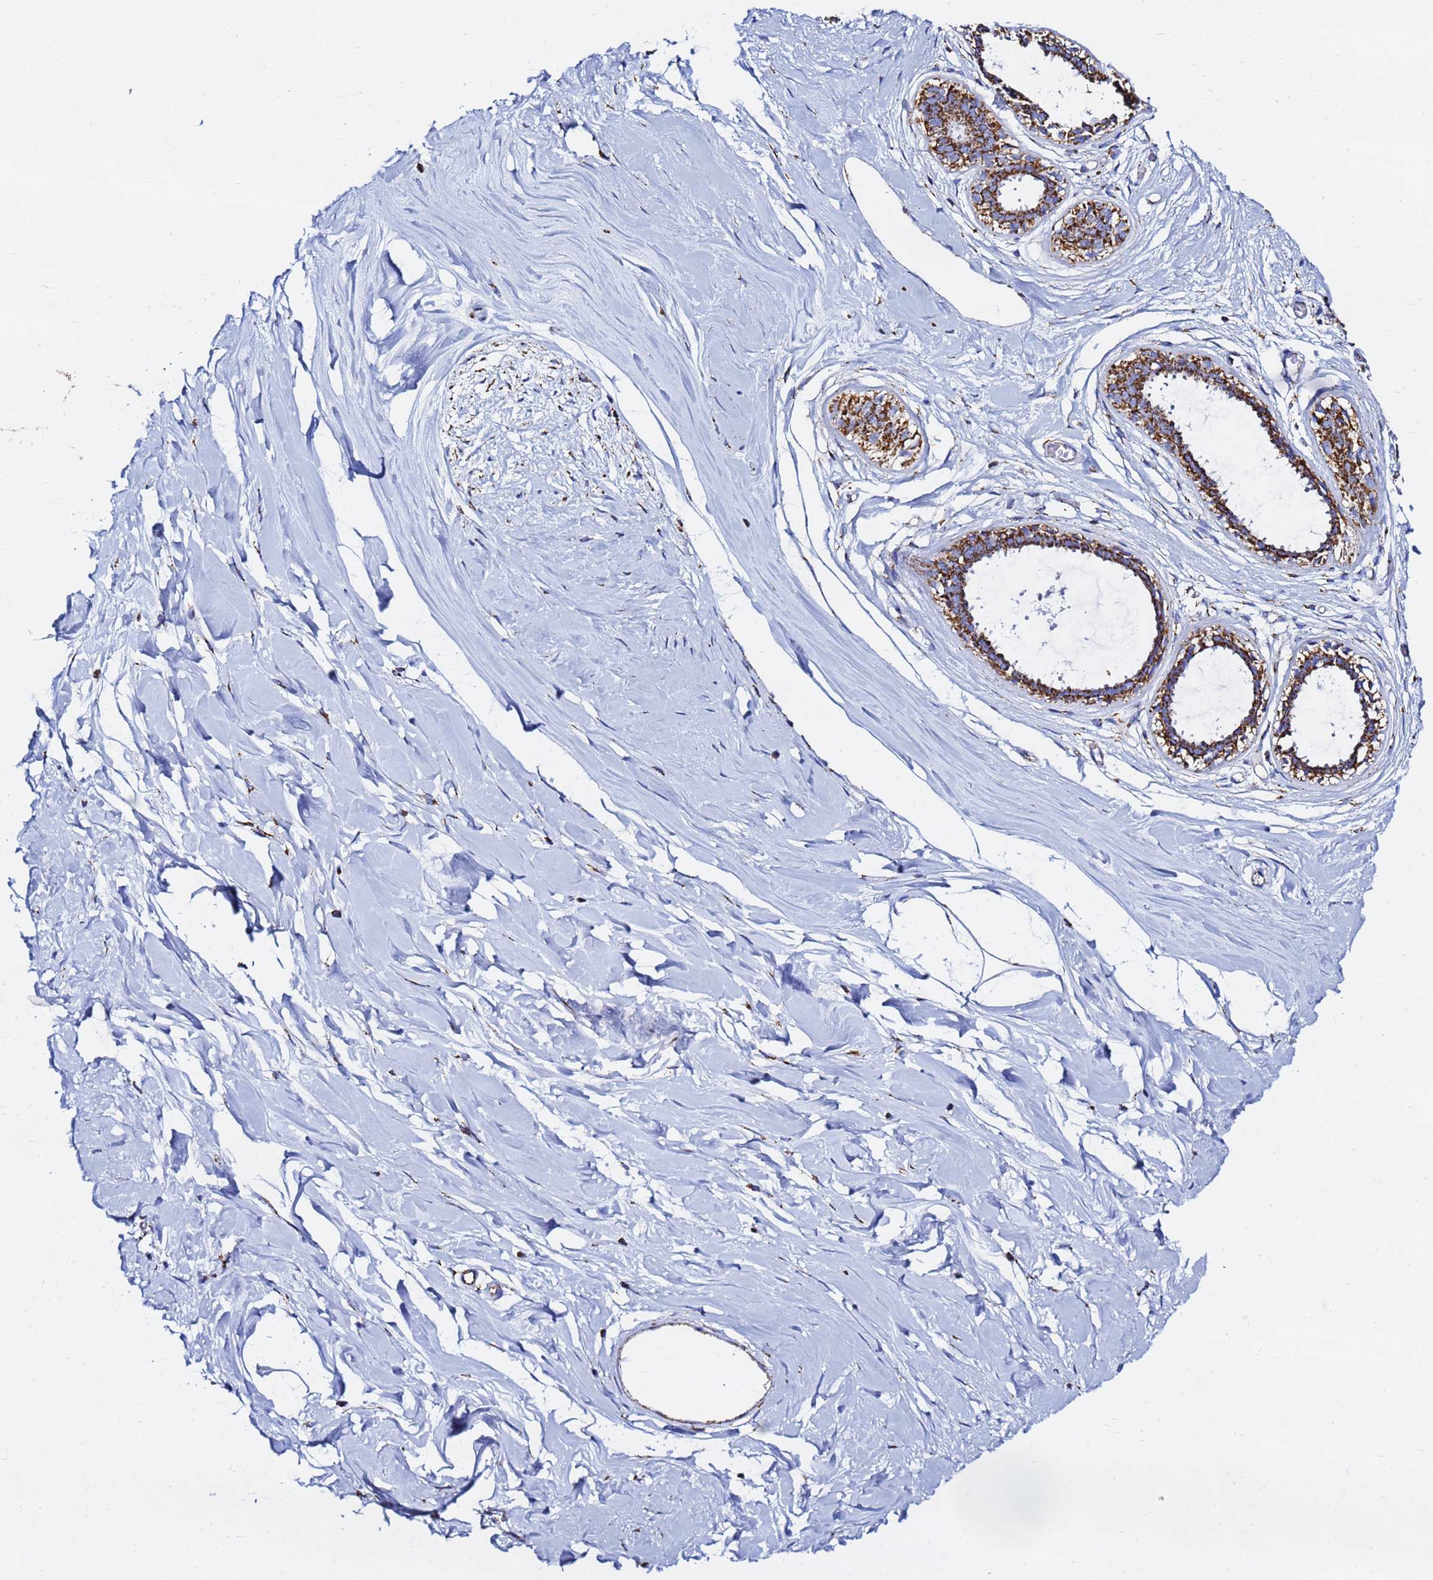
{"staining": {"intensity": "strong", "quantity": "25%-75%", "location": "cytoplasmic/membranous"}, "tissue": "breast", "cell_type": "Adipocytes", "image_type": "normal", "snomed": [{"axis": "morphology", "description": "Normal tissue, NOS"}, {"axis": "topography", "description": "Breast"}], "caption": "Immunohistochemistry (IHC) of benign human breast reveals high levels of strong cytoplasmic/membranous positivity in about 25%-75% of adipocytes. Using DAB (3,3'-diaminobenzidine) (brown) and hematoxylin (blue) stains, captured at high magnification using brightfield microscopy.", "gene": "PHB2", "patient": {"sex": "female", "age": 45}}